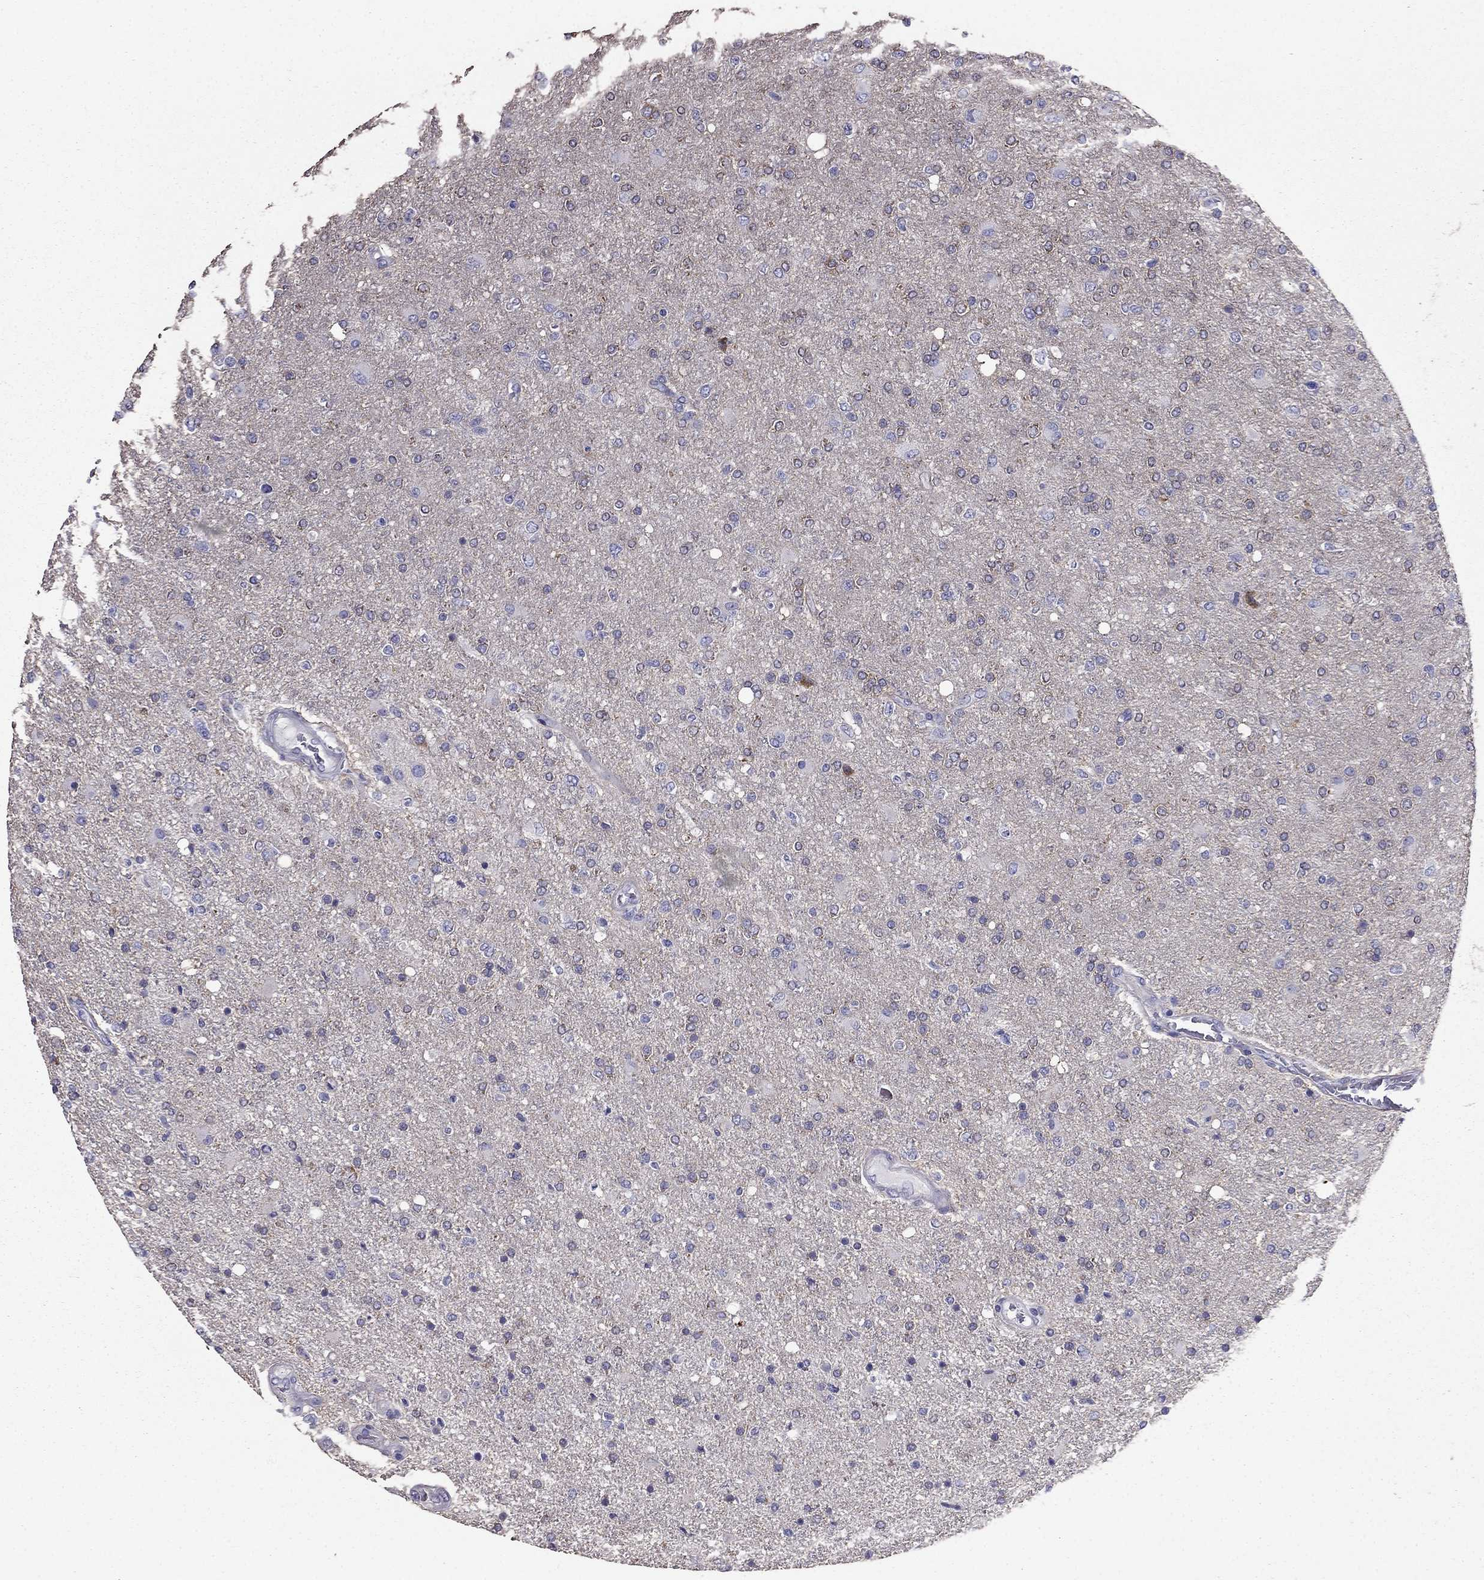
{"staining": {"intensity": "negative", "quantity": "none", "location": "none"}, "tissue": "glioma", "cell_type": "Tumor cells", "image_type": "cancer", "snomed": [{"axis": "morphology", "description": "Glioma, malignant, High grade"}, {"axis": "topography", "description": "Cerebral cortex"}], "caption": "This is a micrograph of immunohistochemistry staining of glioma, which shows no positivity in tumor cells.", "gene": "AK5", "patient": {"sex": "male", "age": 70}}